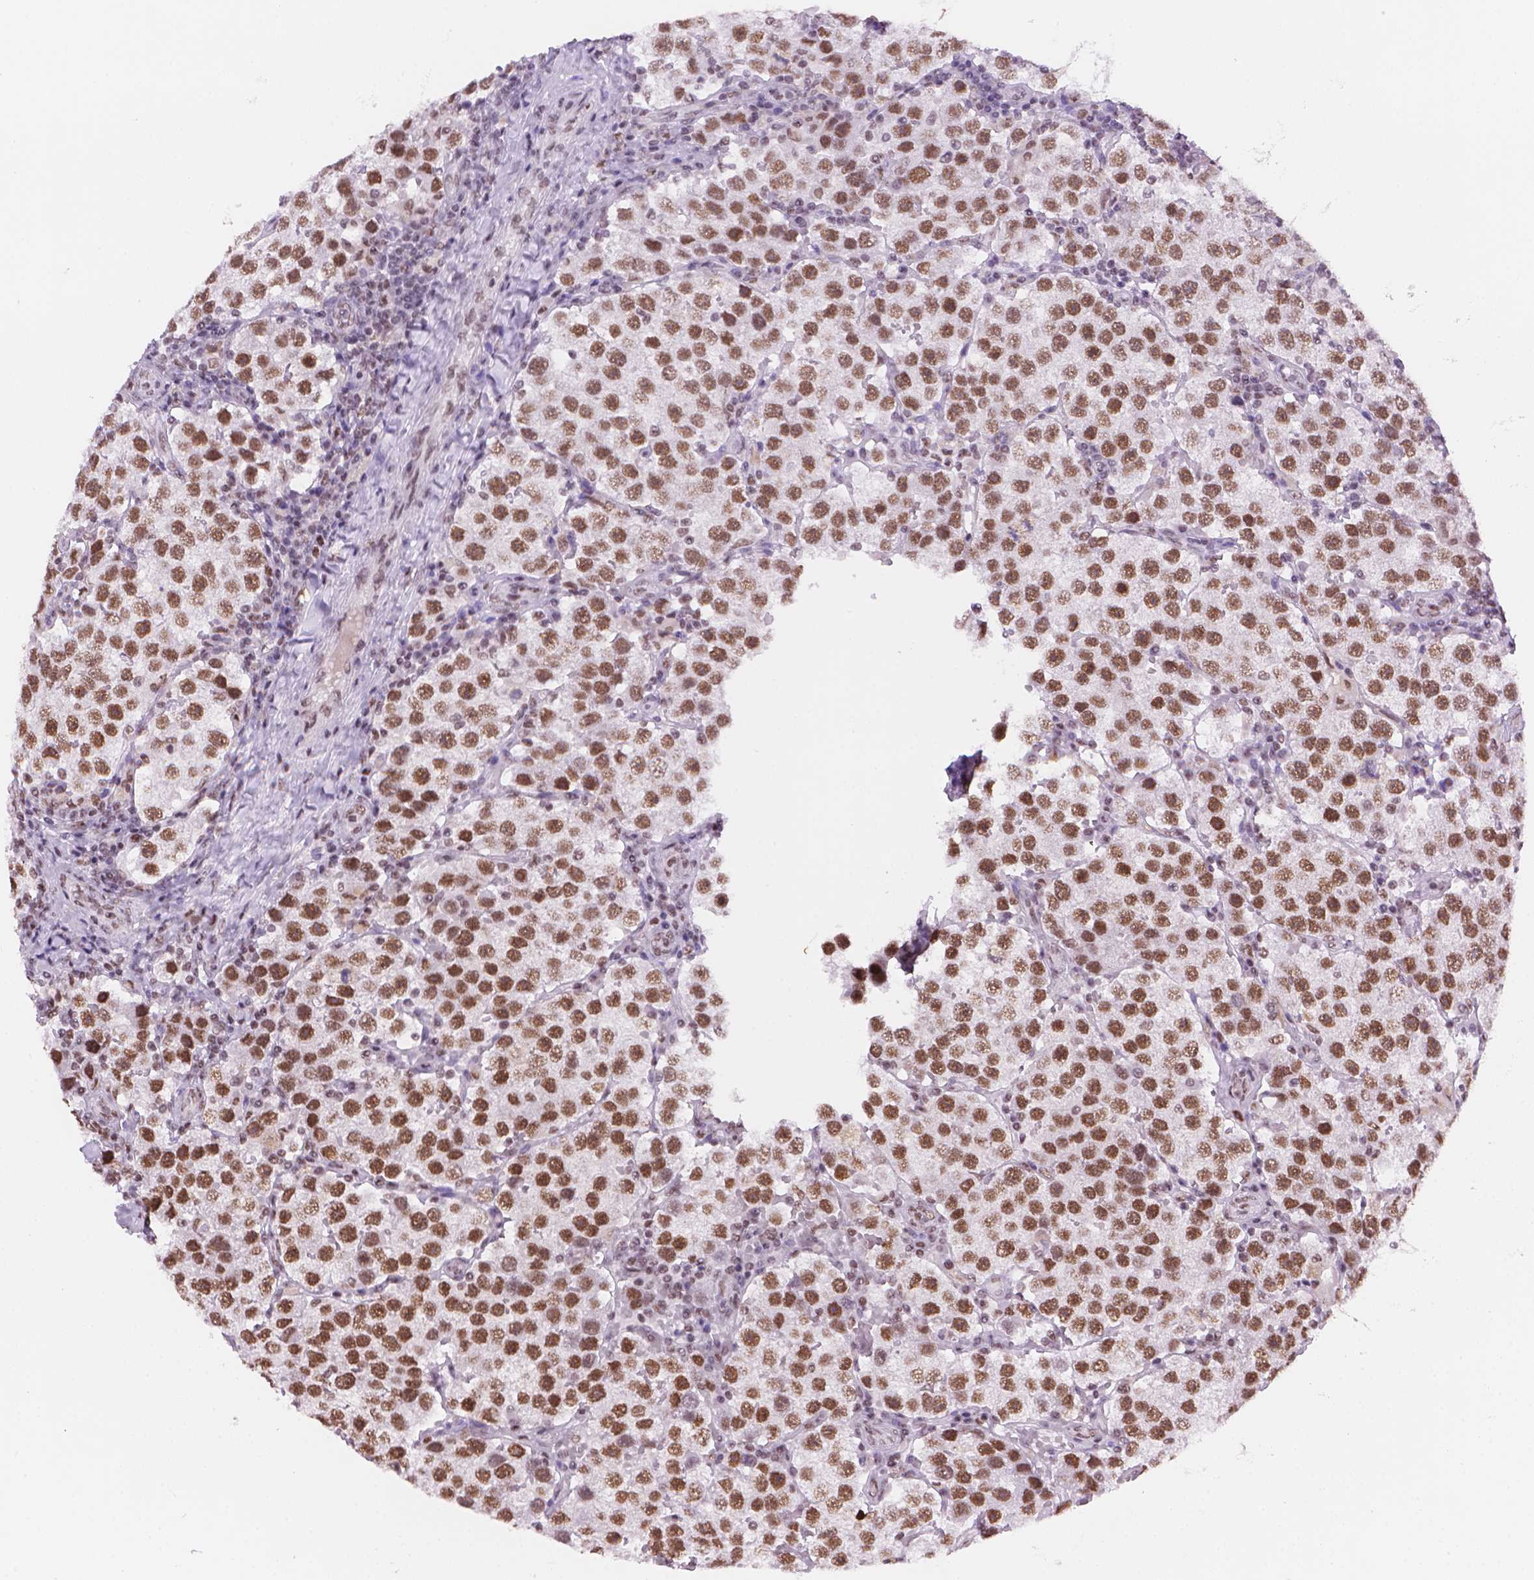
{"staining": {"intensity": "moderate", "quantity": ">75%", "location": "nuclear"}, "tissue": "testis cancer", "cell_type": "Tumor cells", "image_type": "cancer", "snomed": [{"axis": "morphology", "description": "Seminoma, NOS"}, {"axis": "topography", "description": "Testis"}], "caption": "Immunohistochemical staining of testis seminoma exhibits moderate nuclear protein expression in about >75% of tumor cells.", "gene": "RPA4", "patient": {"sex": "male", "age": 37}}